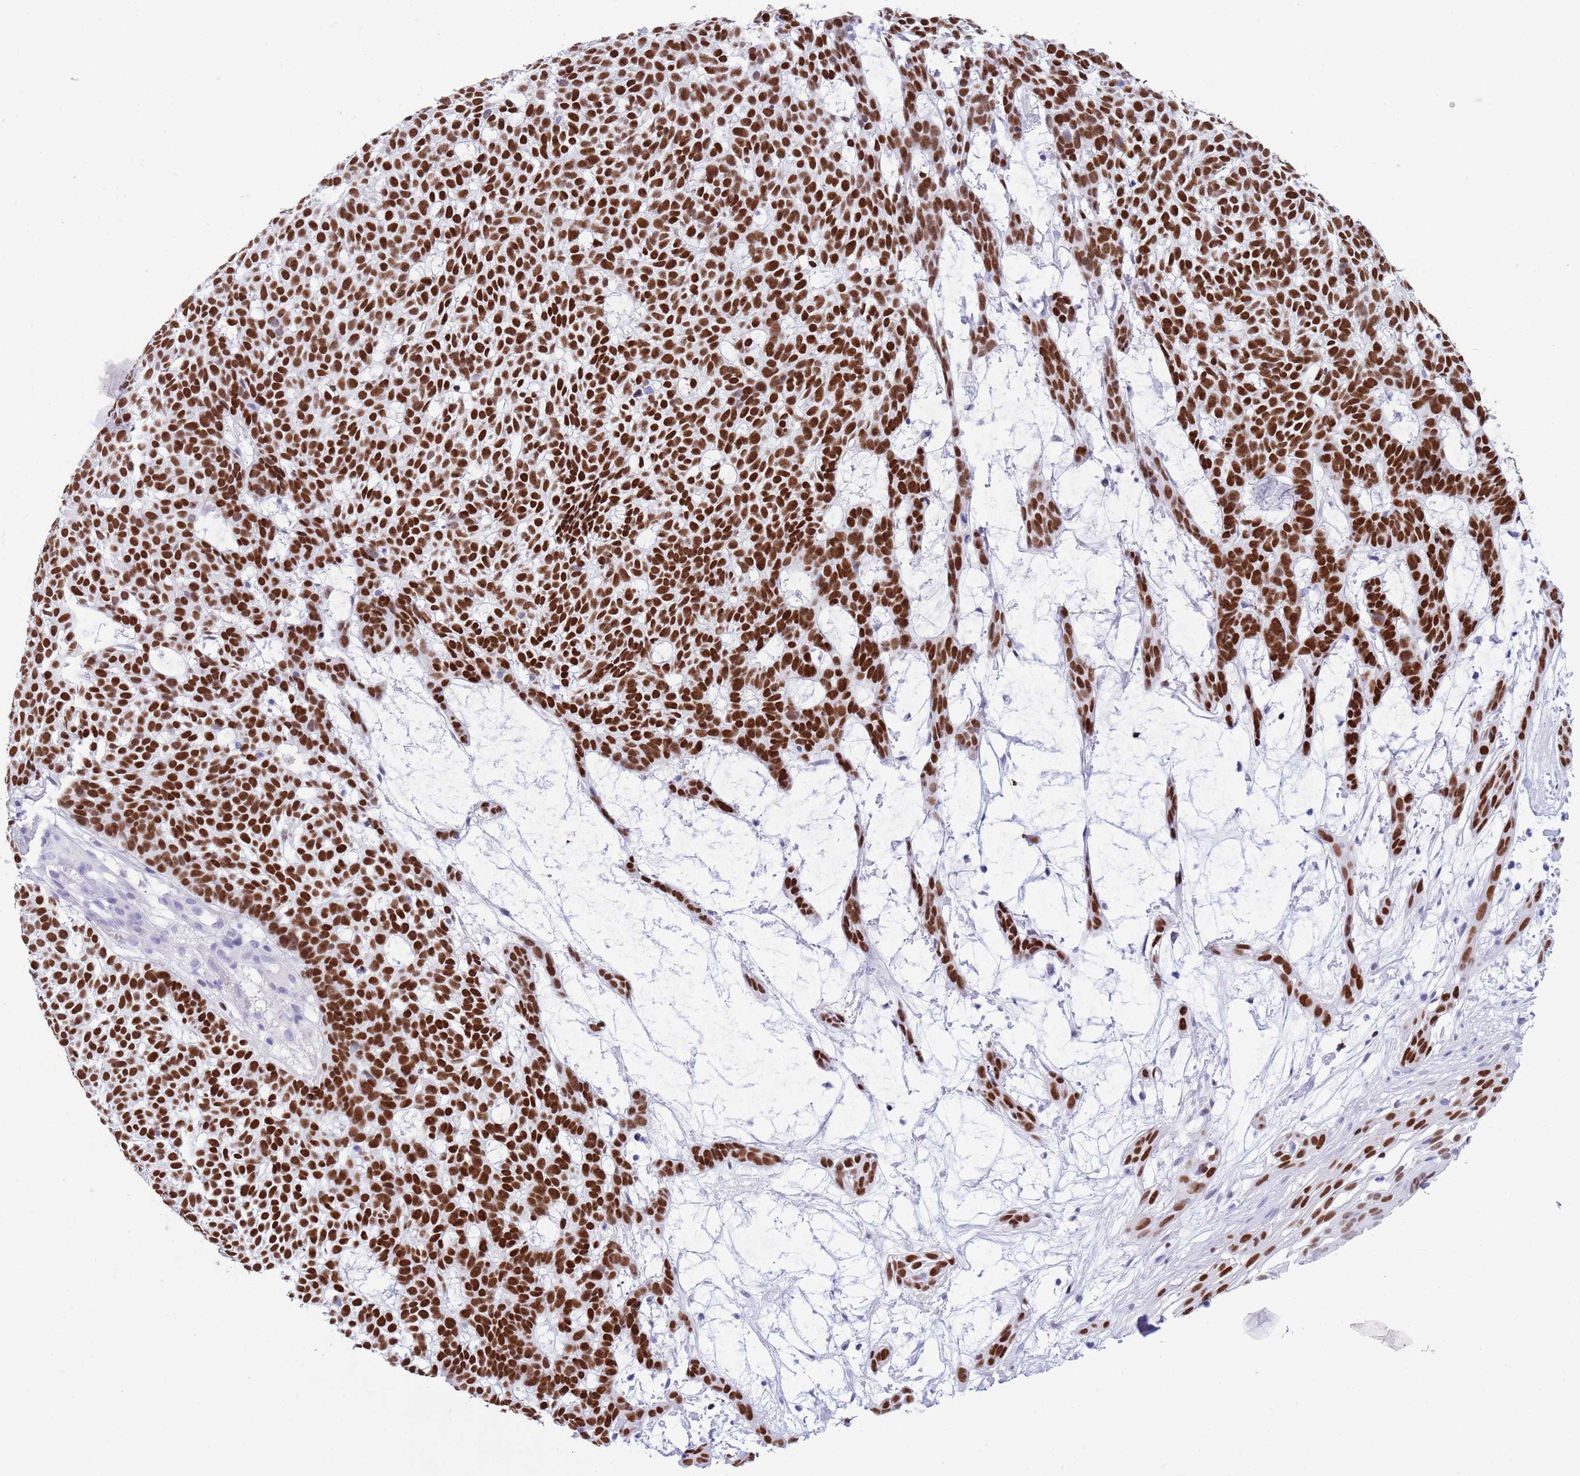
{"staining": {"intensity": "strong", "quantity": ">75%", "location": "nuclear"}, "tissue": "skin cancer", "cell_type": "Tumor cells", "image_type": "cancer", "snomed": [{"axis": "morphology", "description": "Basal cell carcinoma"}, {"axis": "topography", "description": "Skin"}], "caption": "DAB (3,3'-diaminobenzidine) immunohistochemical staining of human skin cancer demonstrates strong nuclear protein positivity in approximately >75% of tumor cells. The staining was performed using DAB (3,3'-diaminobenzidine) to visualize the protein expression in brown, while the nuclei were stained in blue with hematoxylin (Magnification: 20x).", "gene": "BCL11B", "patient": {"sex": "female", "age": 78}}